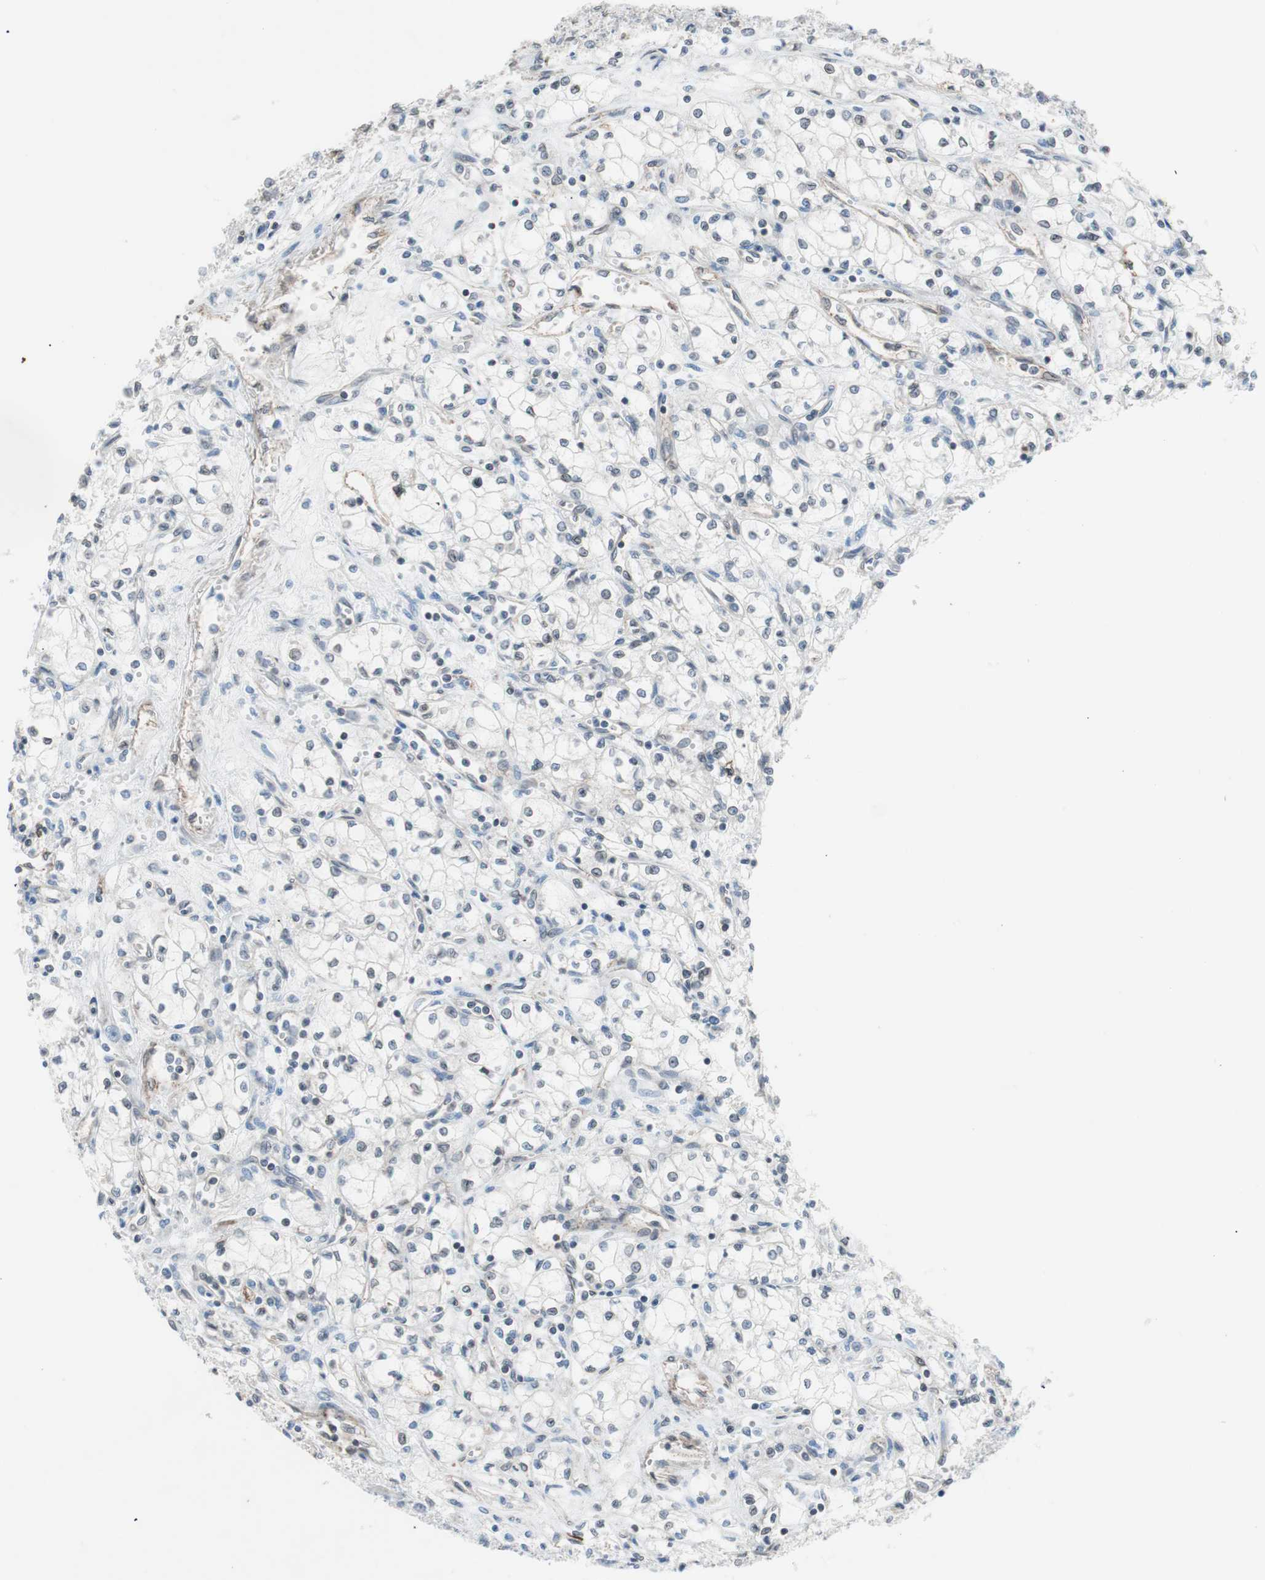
{"staining": {"intensity": "negative", "quantity": "none", "location": "none"}, "tissue": "renal cancer", "cell_type": "Tumor cells", "image_type": "cancer", "snomed": [{"axis": "morphology", "description": "Normal tissue, NOS"}, {"axis": "morphology", "description": "Adenocarcinoma, NOS"}, {"axis": "topography", "description": "Kidney"}], "caption": "Tumor cells show no significant expression in adenocarcinoma (renal).", "gene": "ARNT2", "patient": {"sex": "male", "age": 59}}